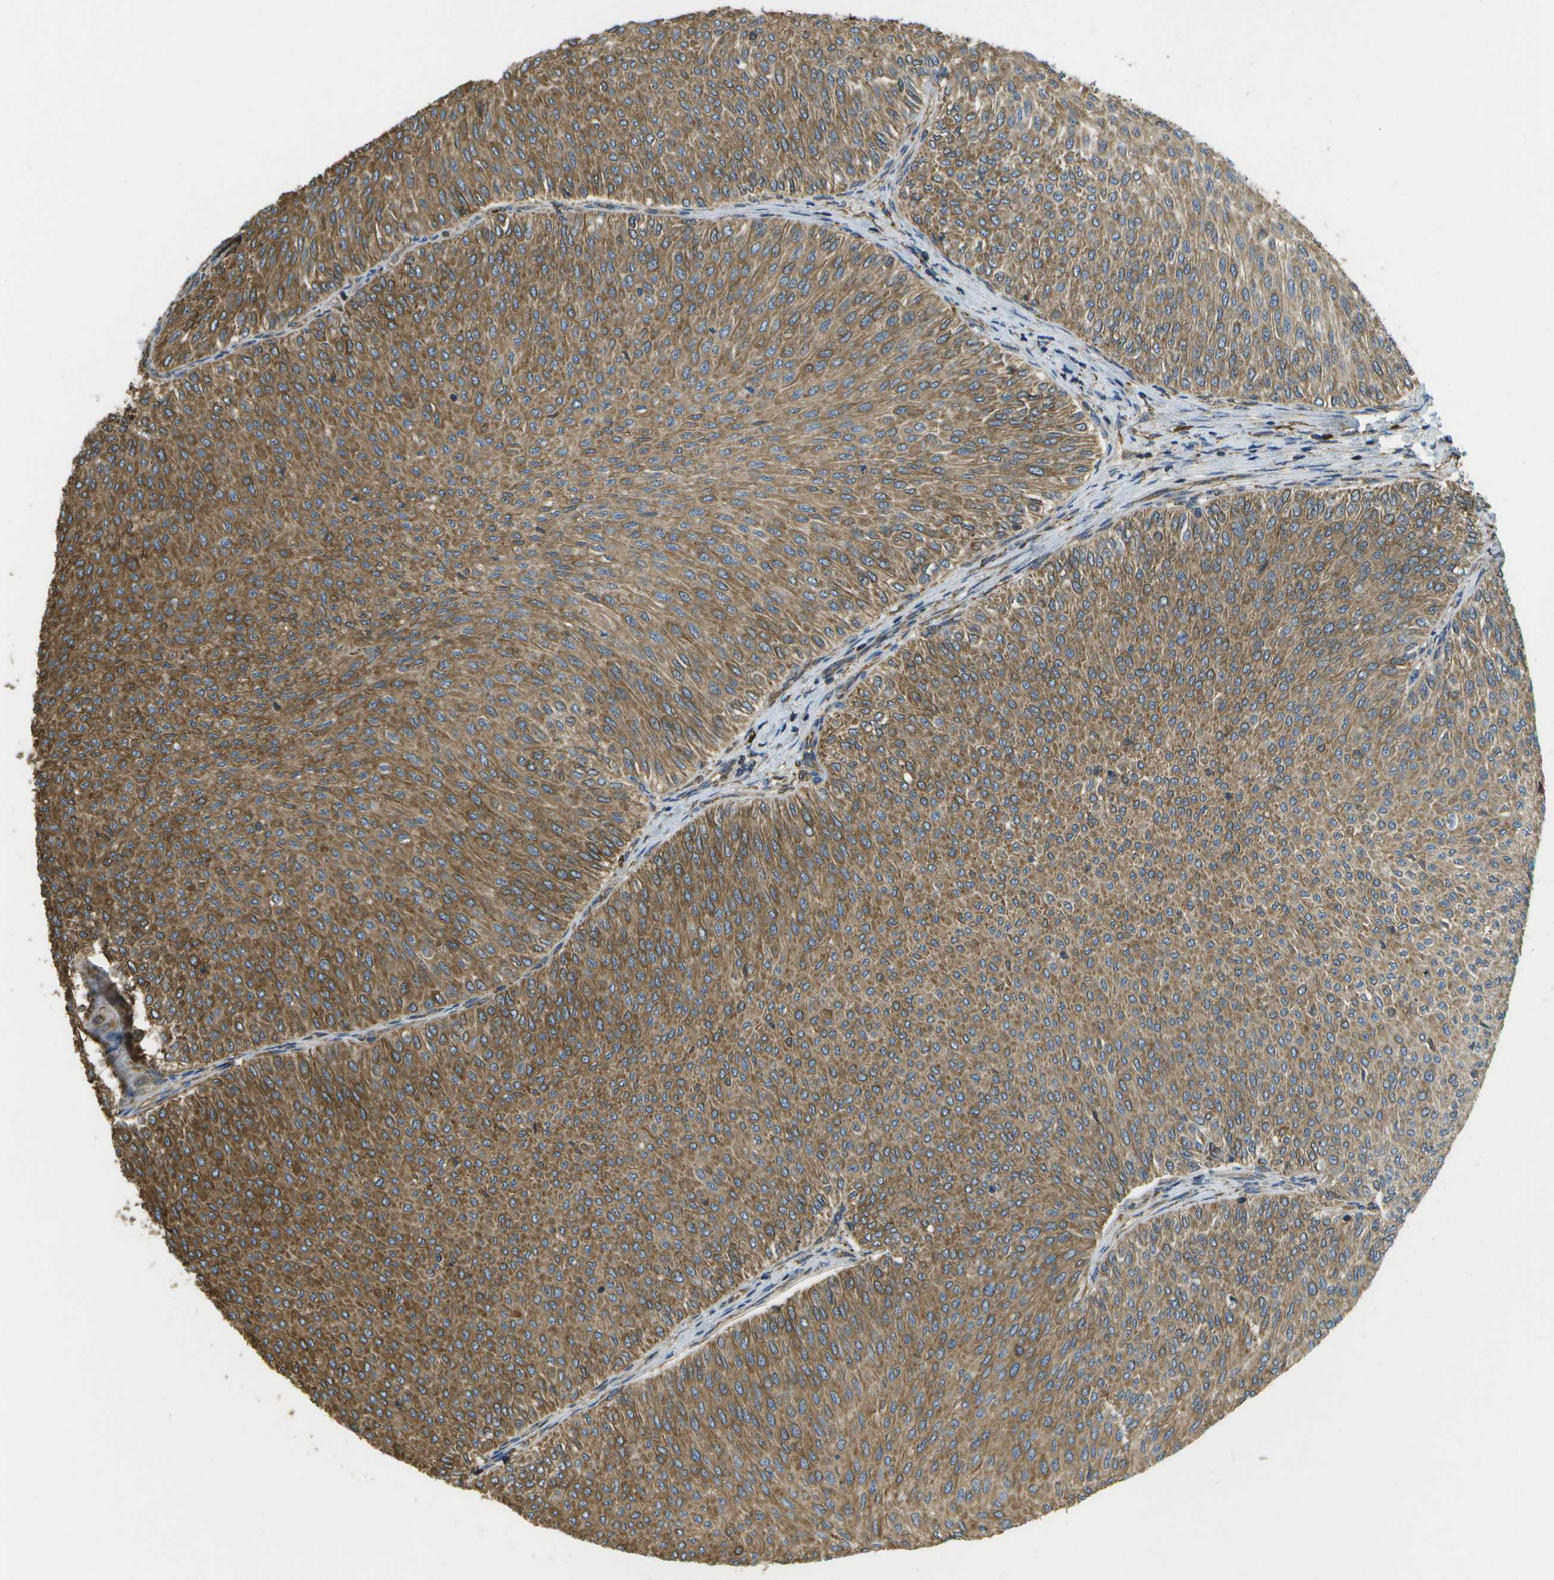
{"staining": {"intensity": "strong", "quantity": ">75%", "location": "cytoplasmic/membranous"}, "tissue": "urothelial cancer", "cell_type": "Tumor cells", "image_type": "cancer", "snomed": [{"axis": "morphology", "description": "Urothelial carcinoma, Low grade"}, {"axis": "topography", "description": "Urinary bladder"}], "caption": "Protein staining displays strong cytoplasmic/membranous expression in approximately >75% of tumor cells in urothelial carcinoma (low-grade).", "gene": "PDIA4", "patient": {"sex": "male", "age": 78}}